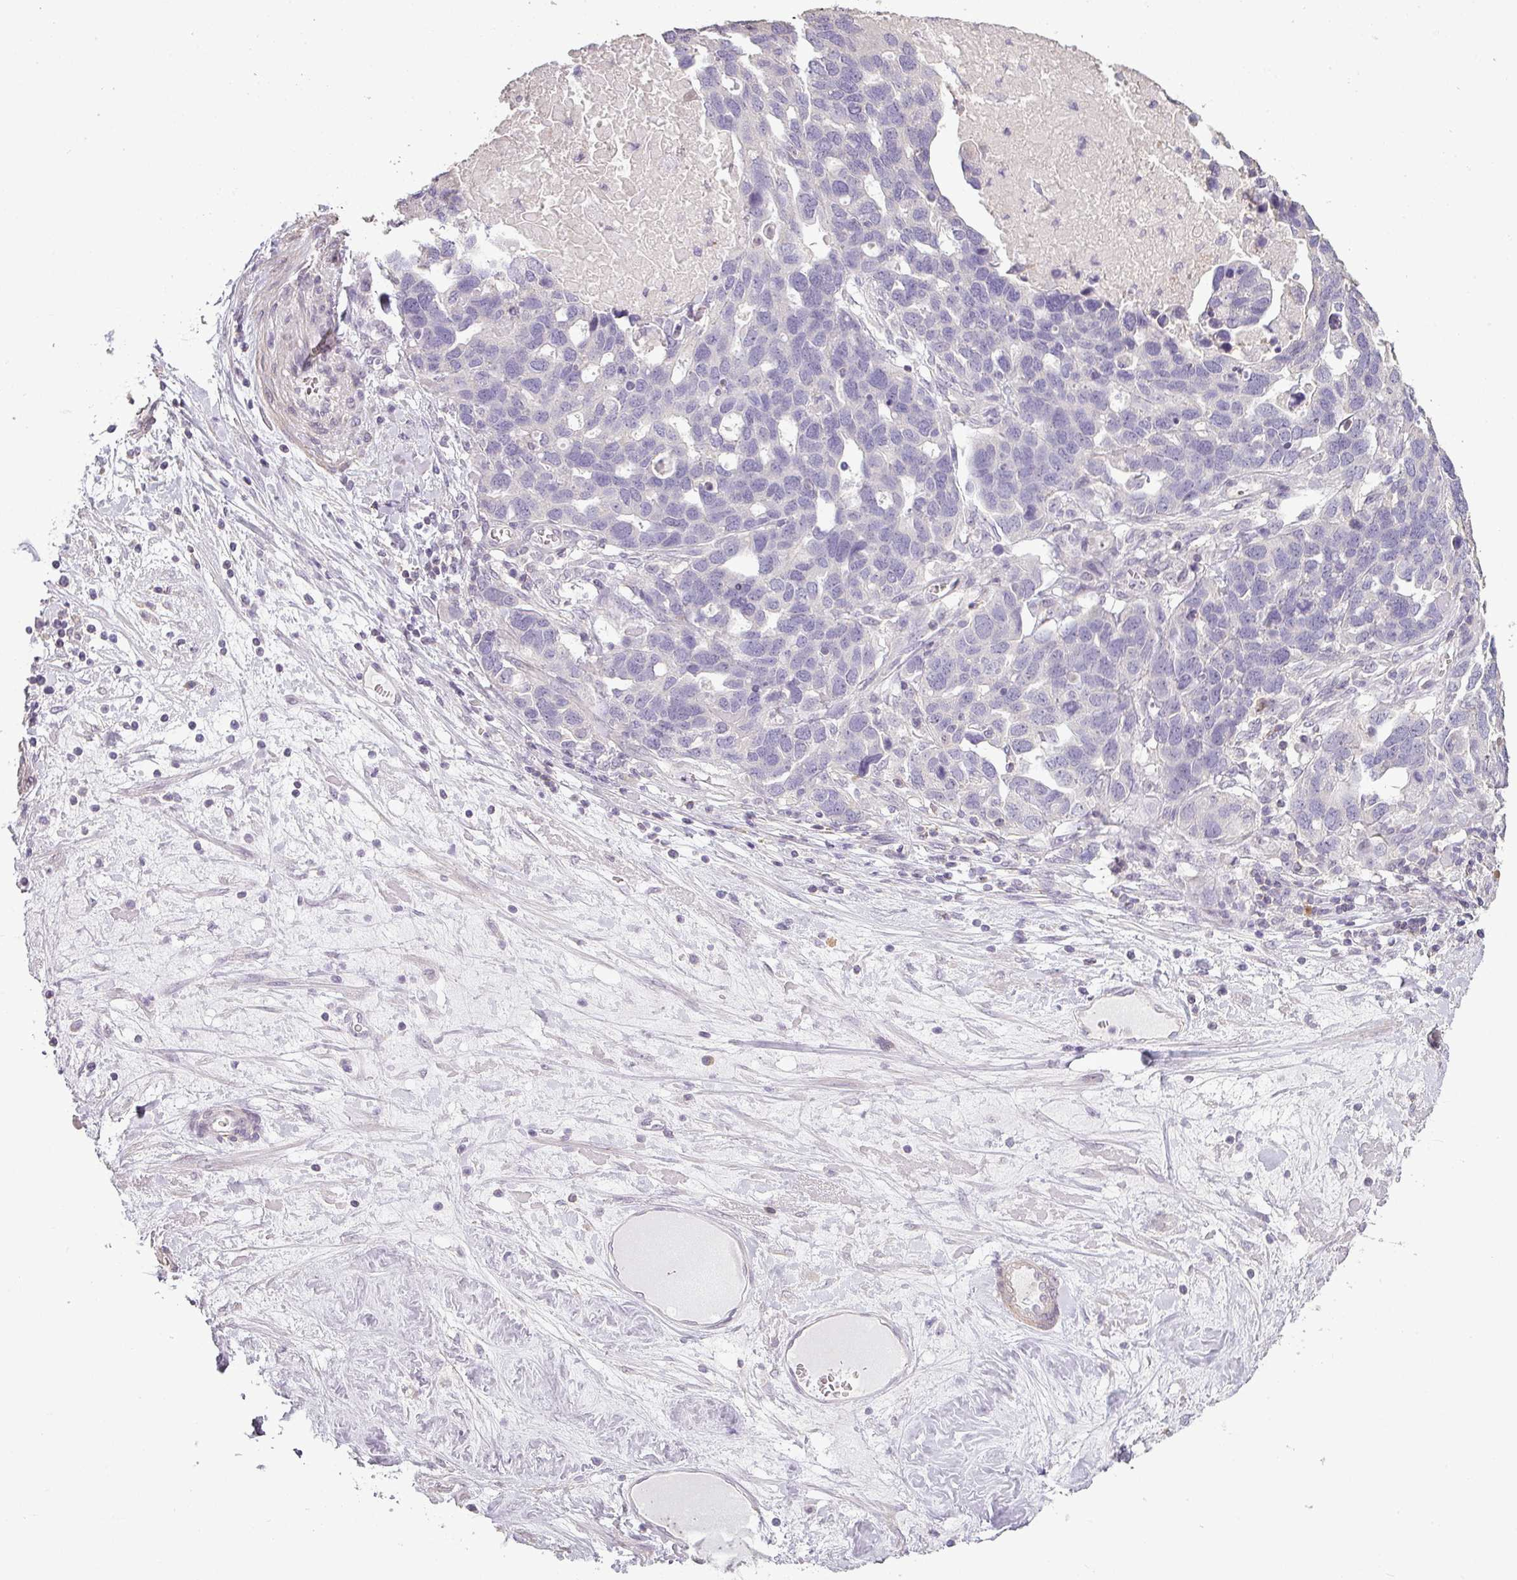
{"staining": {"intensity": "negative", "quantity": "none", "location": "none"}, "tissue": "ovarian cancer", "cell_type": "Tumor cells", "image_type": "cancer", "snomed": [{"axis": "morphology", "description": "Cystadenocarcinoma, serous, NOS"}, {"axis": "topography", "description": "Ovary"}], "caption": "Photomicrograph shows no protein expression in tumor cells of ovarian serous cystadenocarcinoma tissue.", "gene": "LY9", "patient": {"sex": "female", "age": 54}}